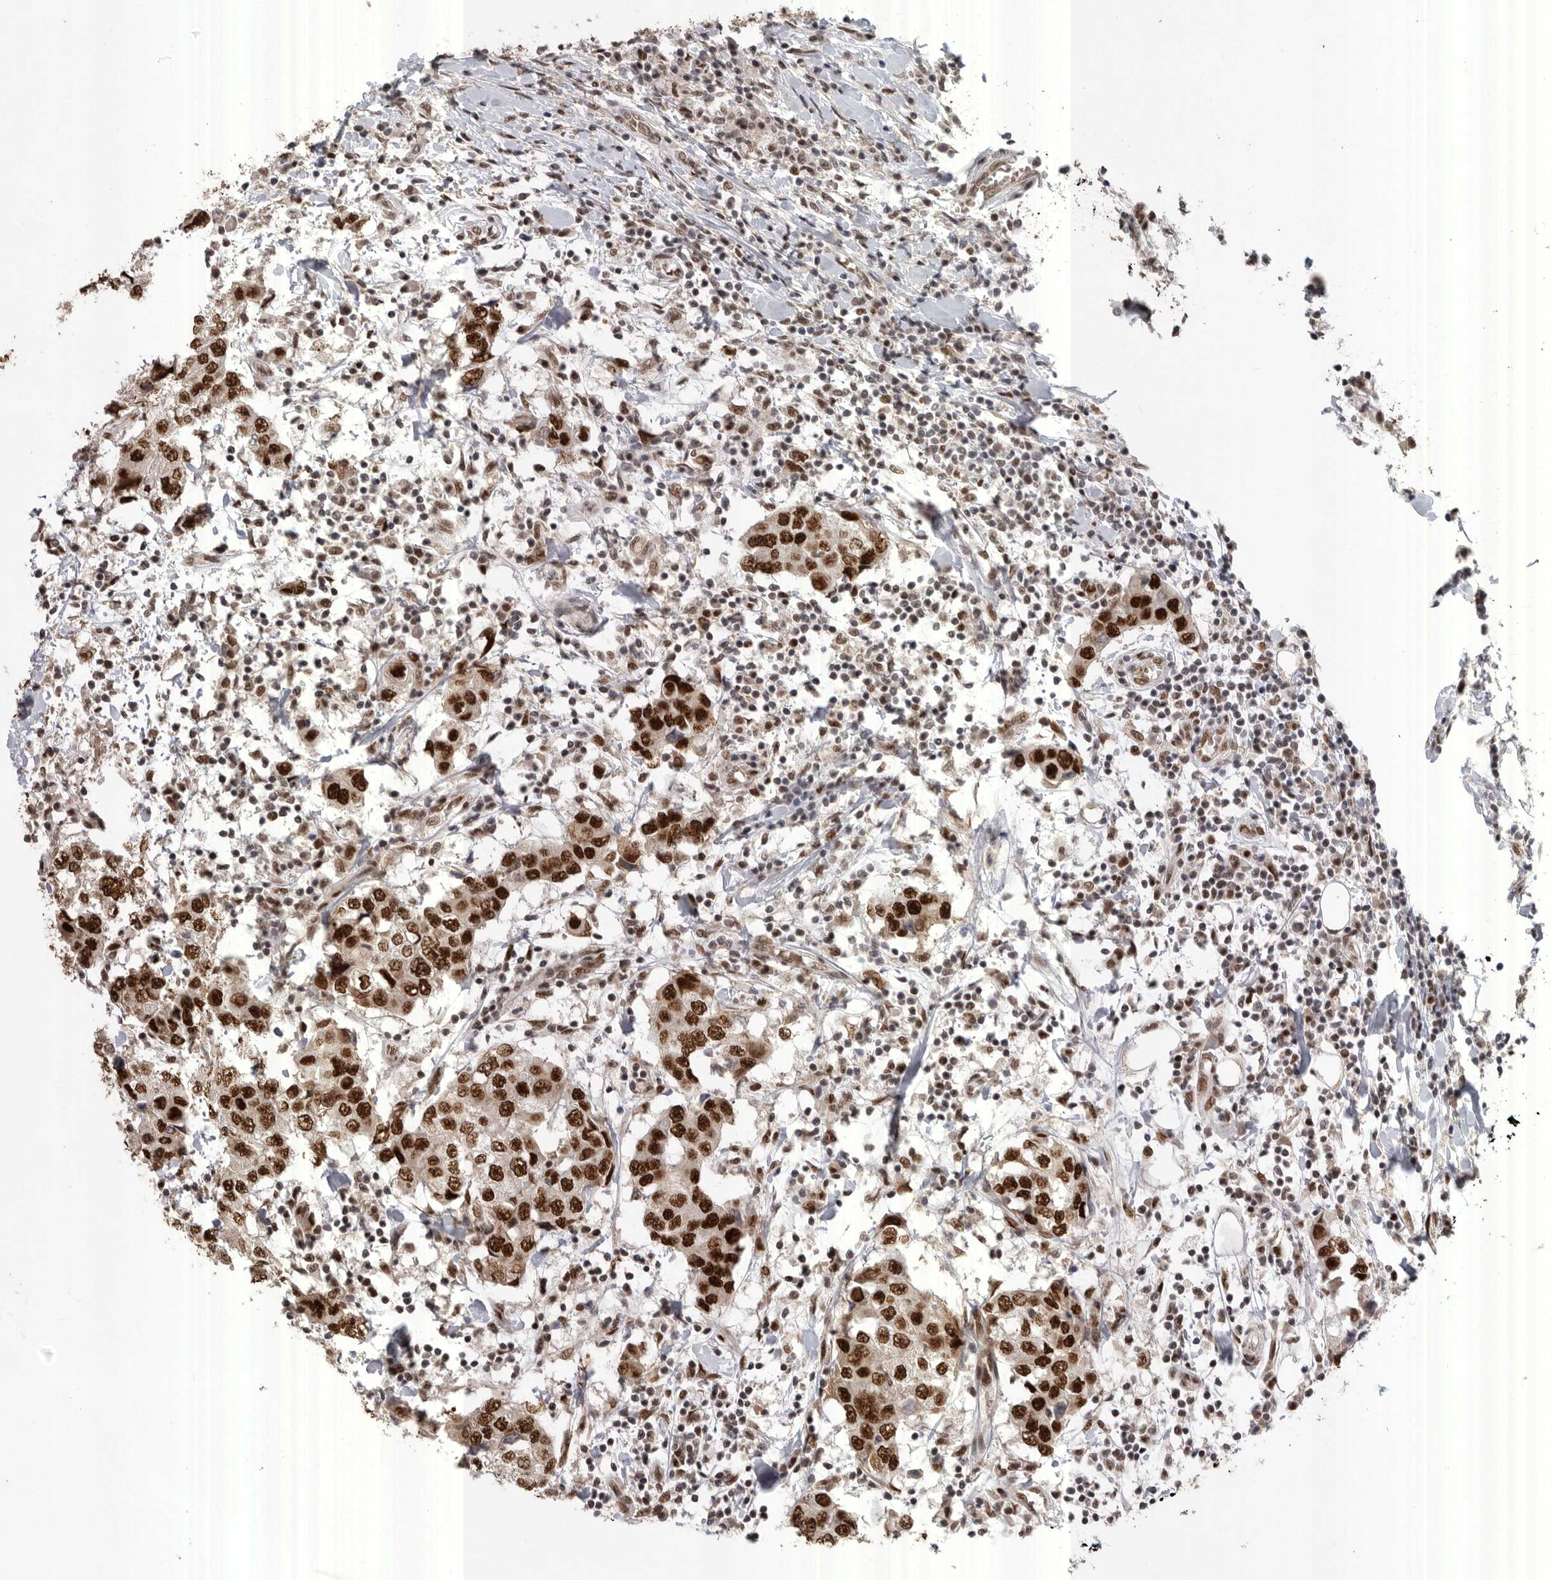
{"staining": {"intensity": "strong", "quantity": ">75%", "location": "nuclear"}, "tissue": "breast cancer", "cell_type": "Tumor cells", "image_type": "cancer", "snomed": [{"axis": "morphology", "description": "Duct carcinoma"}, {"axis": "topography", "description": "Breast"}], "caption": "Immunohistochemical staining of human breast cancer (infiltrating ductal carcinoma) shows high levels of strong nuclear positivity in about >75% of tumor cells.", "gene": "PPP1R10", "patient": {"sex": "female", "age": 27}}